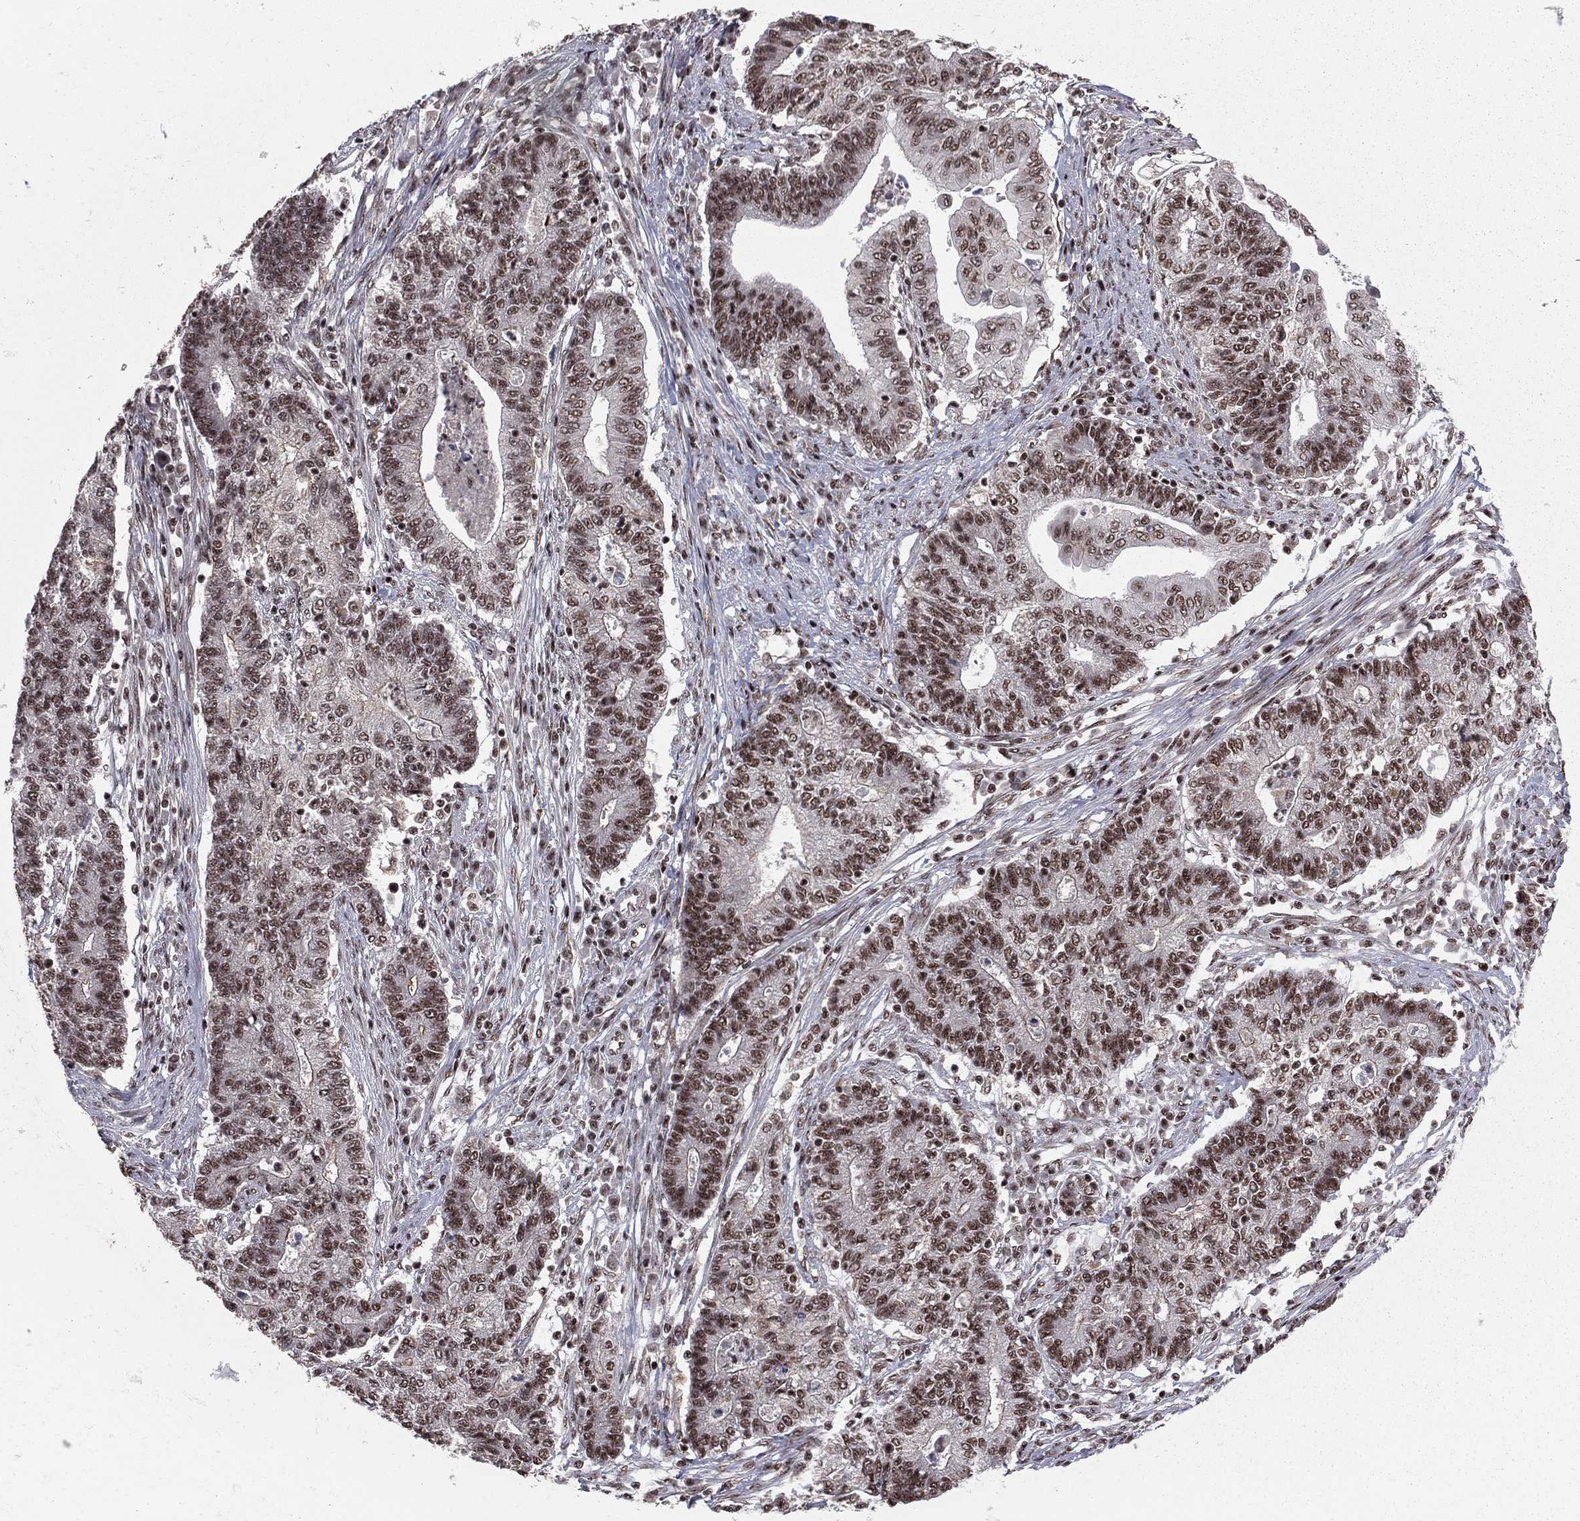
{"staining": {"intensity": "moderate", "quantity": ">75%", "location": "nuclear"}, "tissue": "endometrial cancer", "cell_type": "Tumor cells", "image_type": "cancer", "snomed": [{"axis": "morphology", "description": "Adenocarcinoma, NOS"}, {"axis": "topography", "description": "Uterus"}, {"axis": "topography", "description": "Endometrium"}], "caption": "The immunohistochemical stain highlights moderate nuclear expression in tumor cells of endometrial adenocarcinoma tissue.", "gene": "NFYB", "patient": {"sex": "female", "age": 54}}